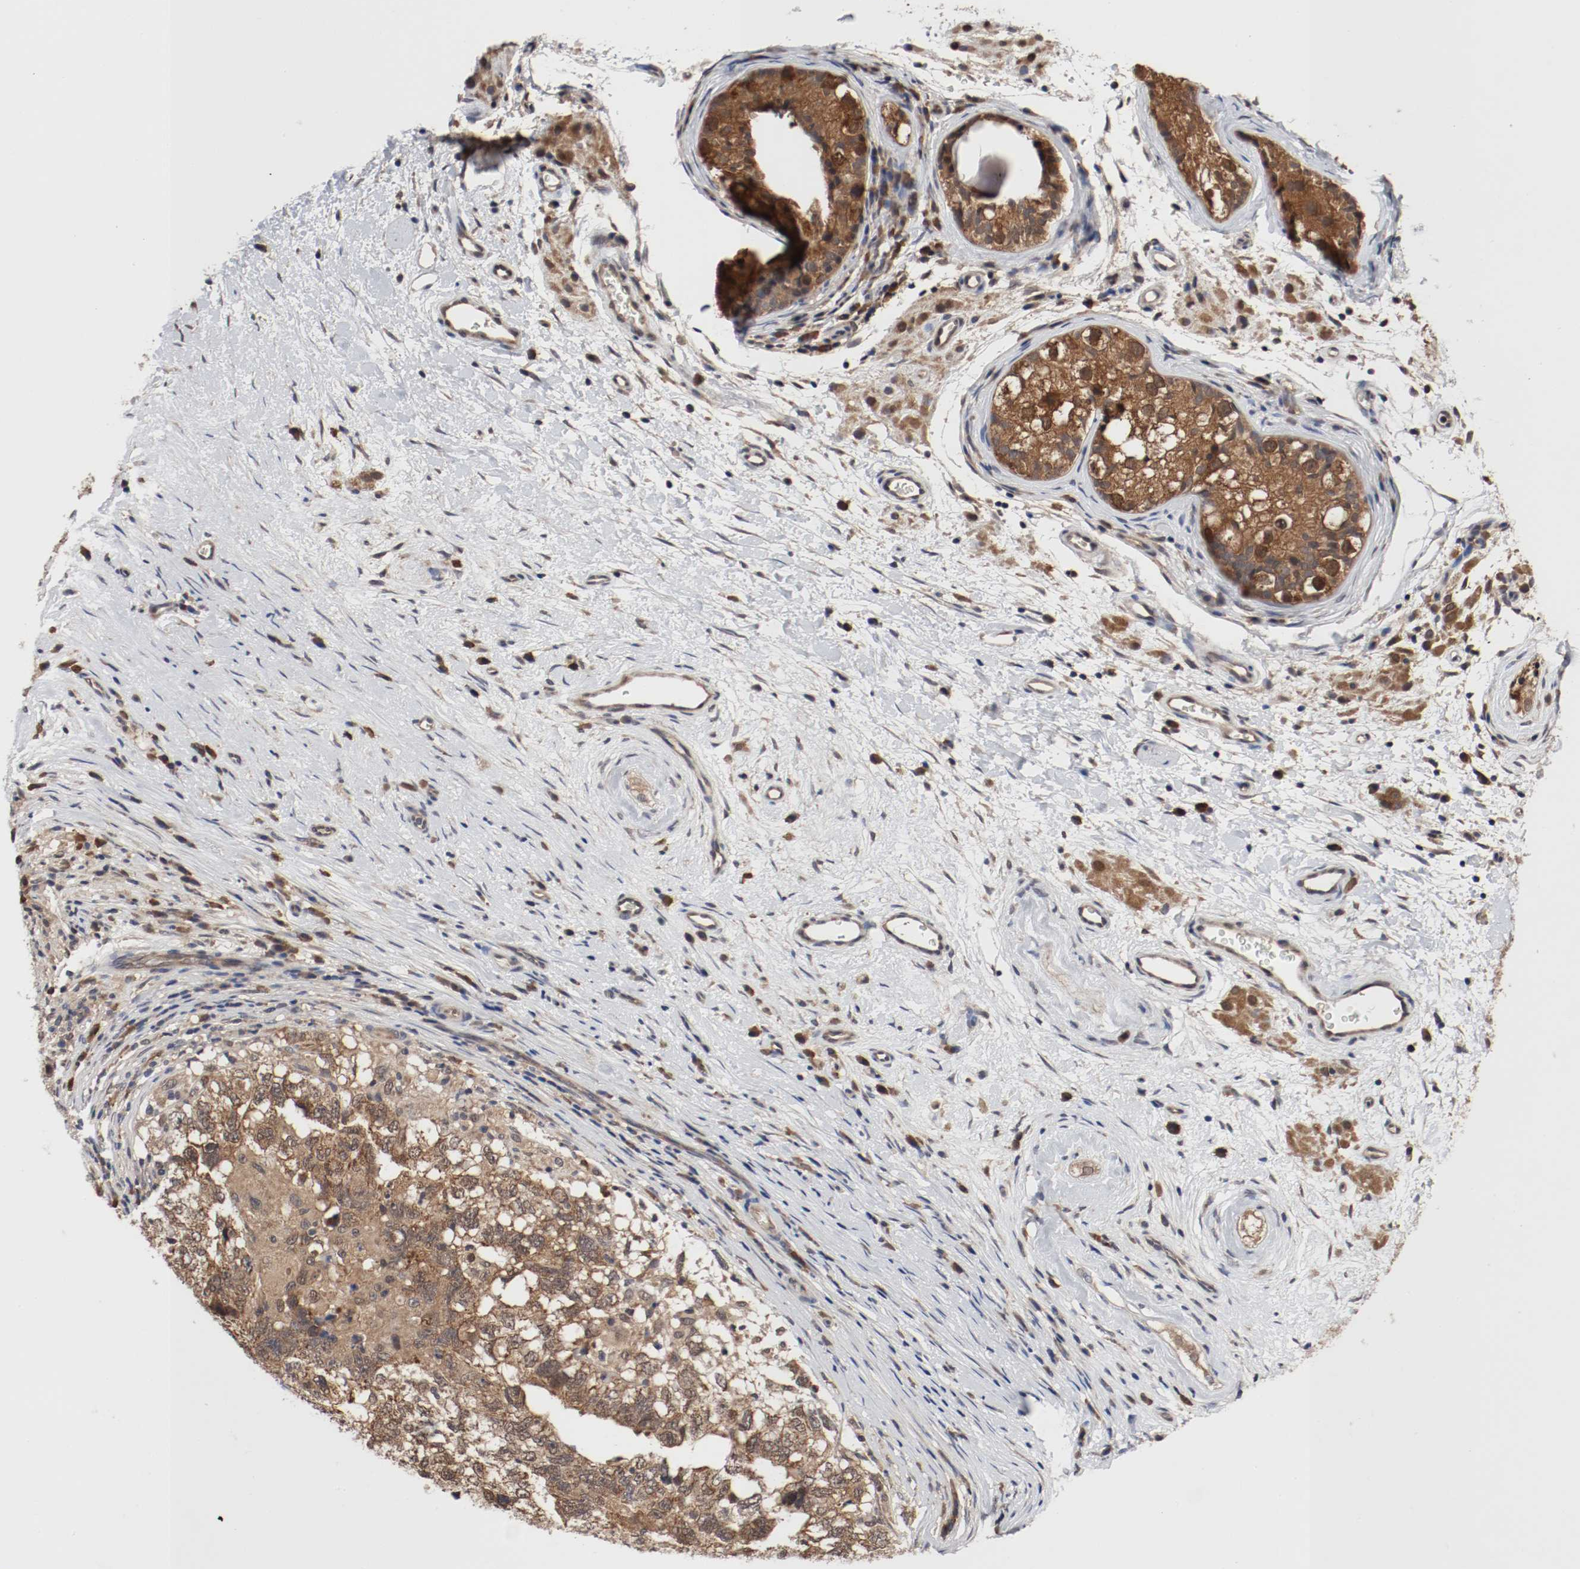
{"staining": {"intensity": "moderate", "quantity": ">75%", "location": "cytoplasmic/membranous"}, "tissue": "testis cancer", "cell_type": "Tumor cells", "image_type": "cancer", "snomed": [{"axis": "morphology", "description": "Carcinoma, Embryonal, NOS"}, {"axis": "topography", "description": "Testis"}], "caption": "This photomicrograph shows immunohistochemistry (IHC) staining of testis embryonal carcinoma, with medium moderate cytoplasmic/membranous staining in approximately >75% of tumor cells.", "gene": "AFG3L2", "patient": {"sex": "male", "age": 21}}